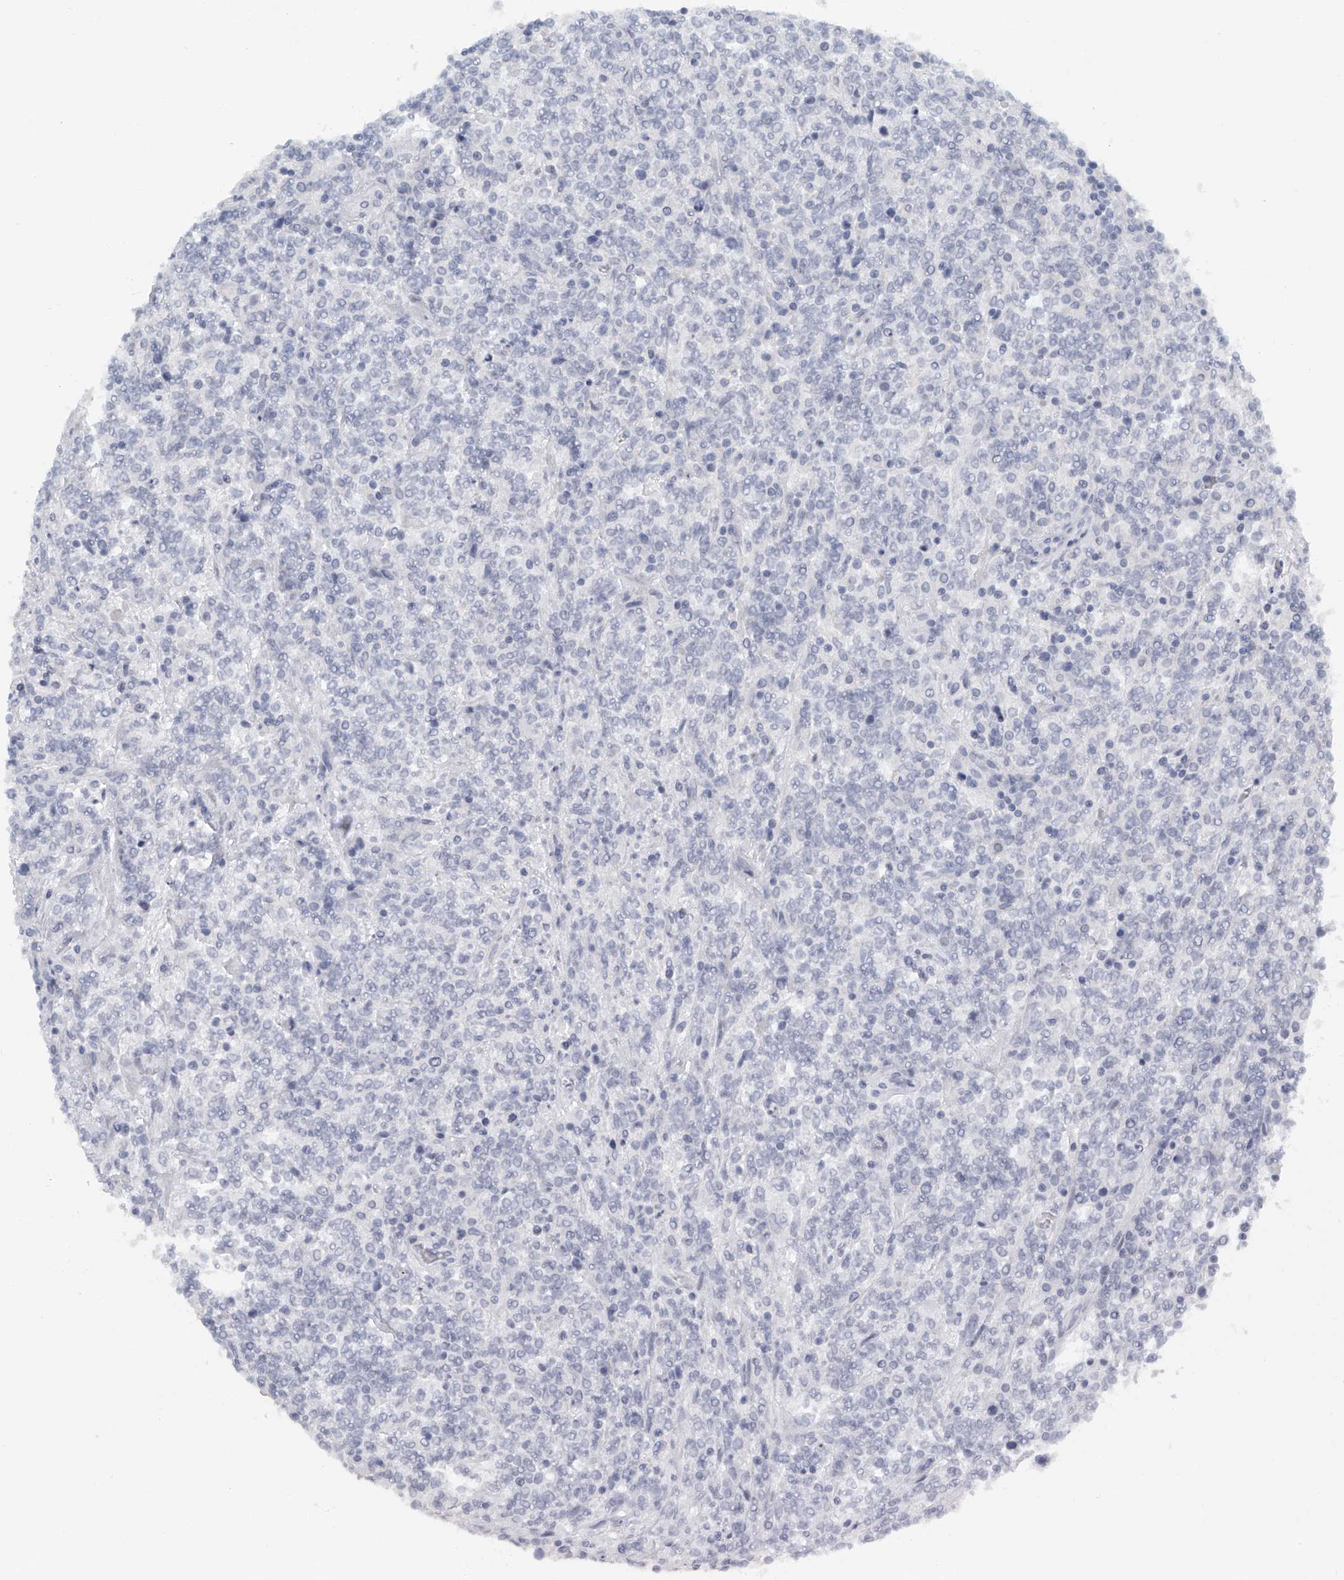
{"staining": {"intensity": "negative", "quantity": "none", "location": "none"}, "tissue": "lymphoma", "cell_type": "Tumor cells", "image_type": "cancer", "snomed": [{"axis": "morphology", "description": "Malignant lymphoma, non-Hodgkin's type, High grade"}, {"axis": "topography", "description": "Soft tissue"}], "caption": "Lymphoma was stained to show a protein in brown. There is no significant positivity in tumor cells. The staining was performed using DAB to visualize the protein expression in brown, while the nuclei were stained in blue with hematoxylin (Magnification: 20x).", "gene": "FAT2", "patient": {"sex": "male", "age": 18}}